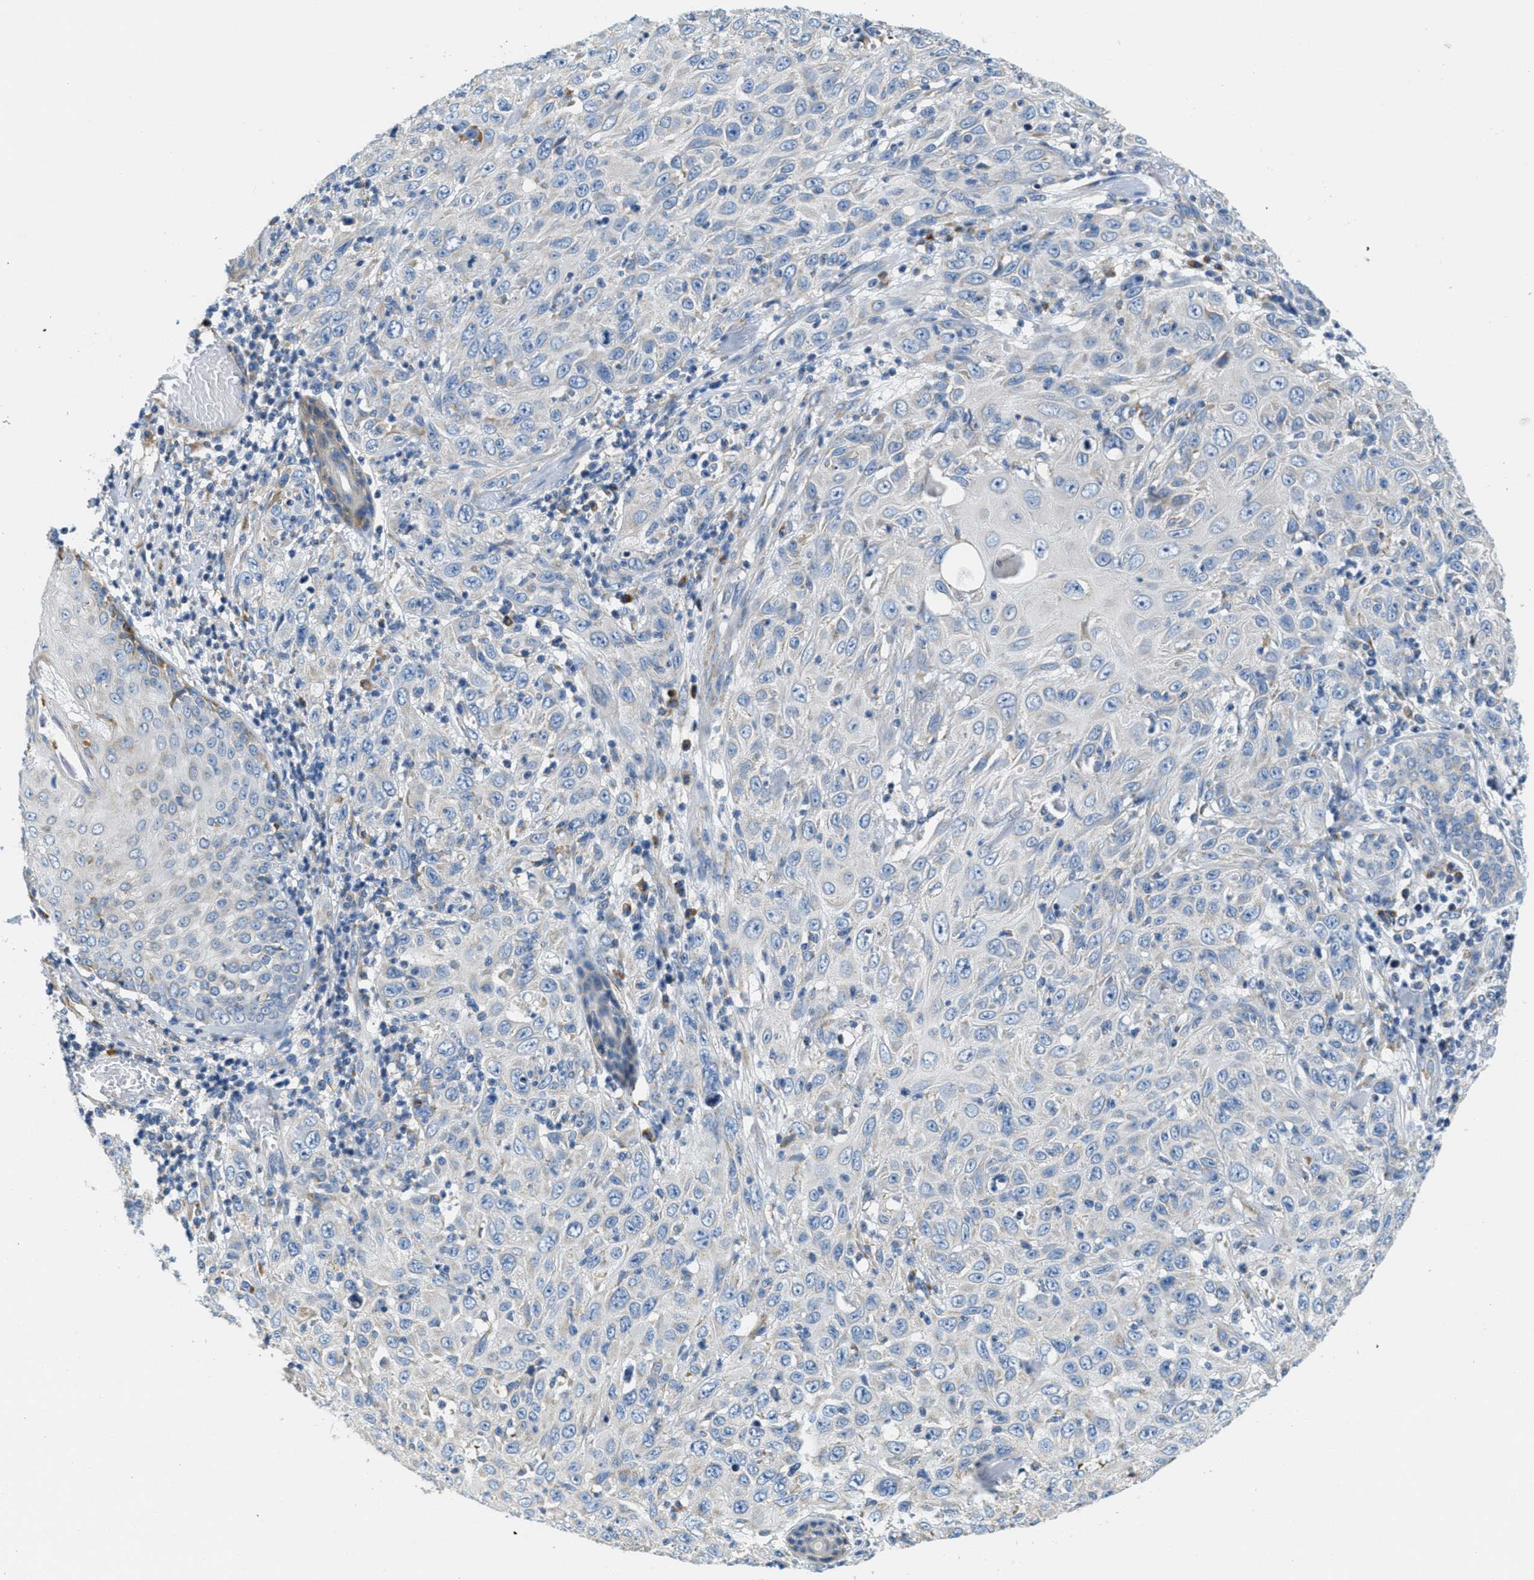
{"staining": {"intensity": "negative", "quantity": "none", "location": "none"}, "tissue": "skin cancer", "cell_type": "Tumor cells", "image_type": "cancer", "snomed": [{"axis": "morphology", "description": "Squamous cell carcinoma, NOS"}, {"axis": "topography", "description": "Skin"}], "caption": "DAB (3,3'-diaminobenzidine) immunohistochemical staining of skin cancer exhibits no significant staining in tumor cells.", "gene": "CA4", "patient": {"sex": "female", "age": 88}}